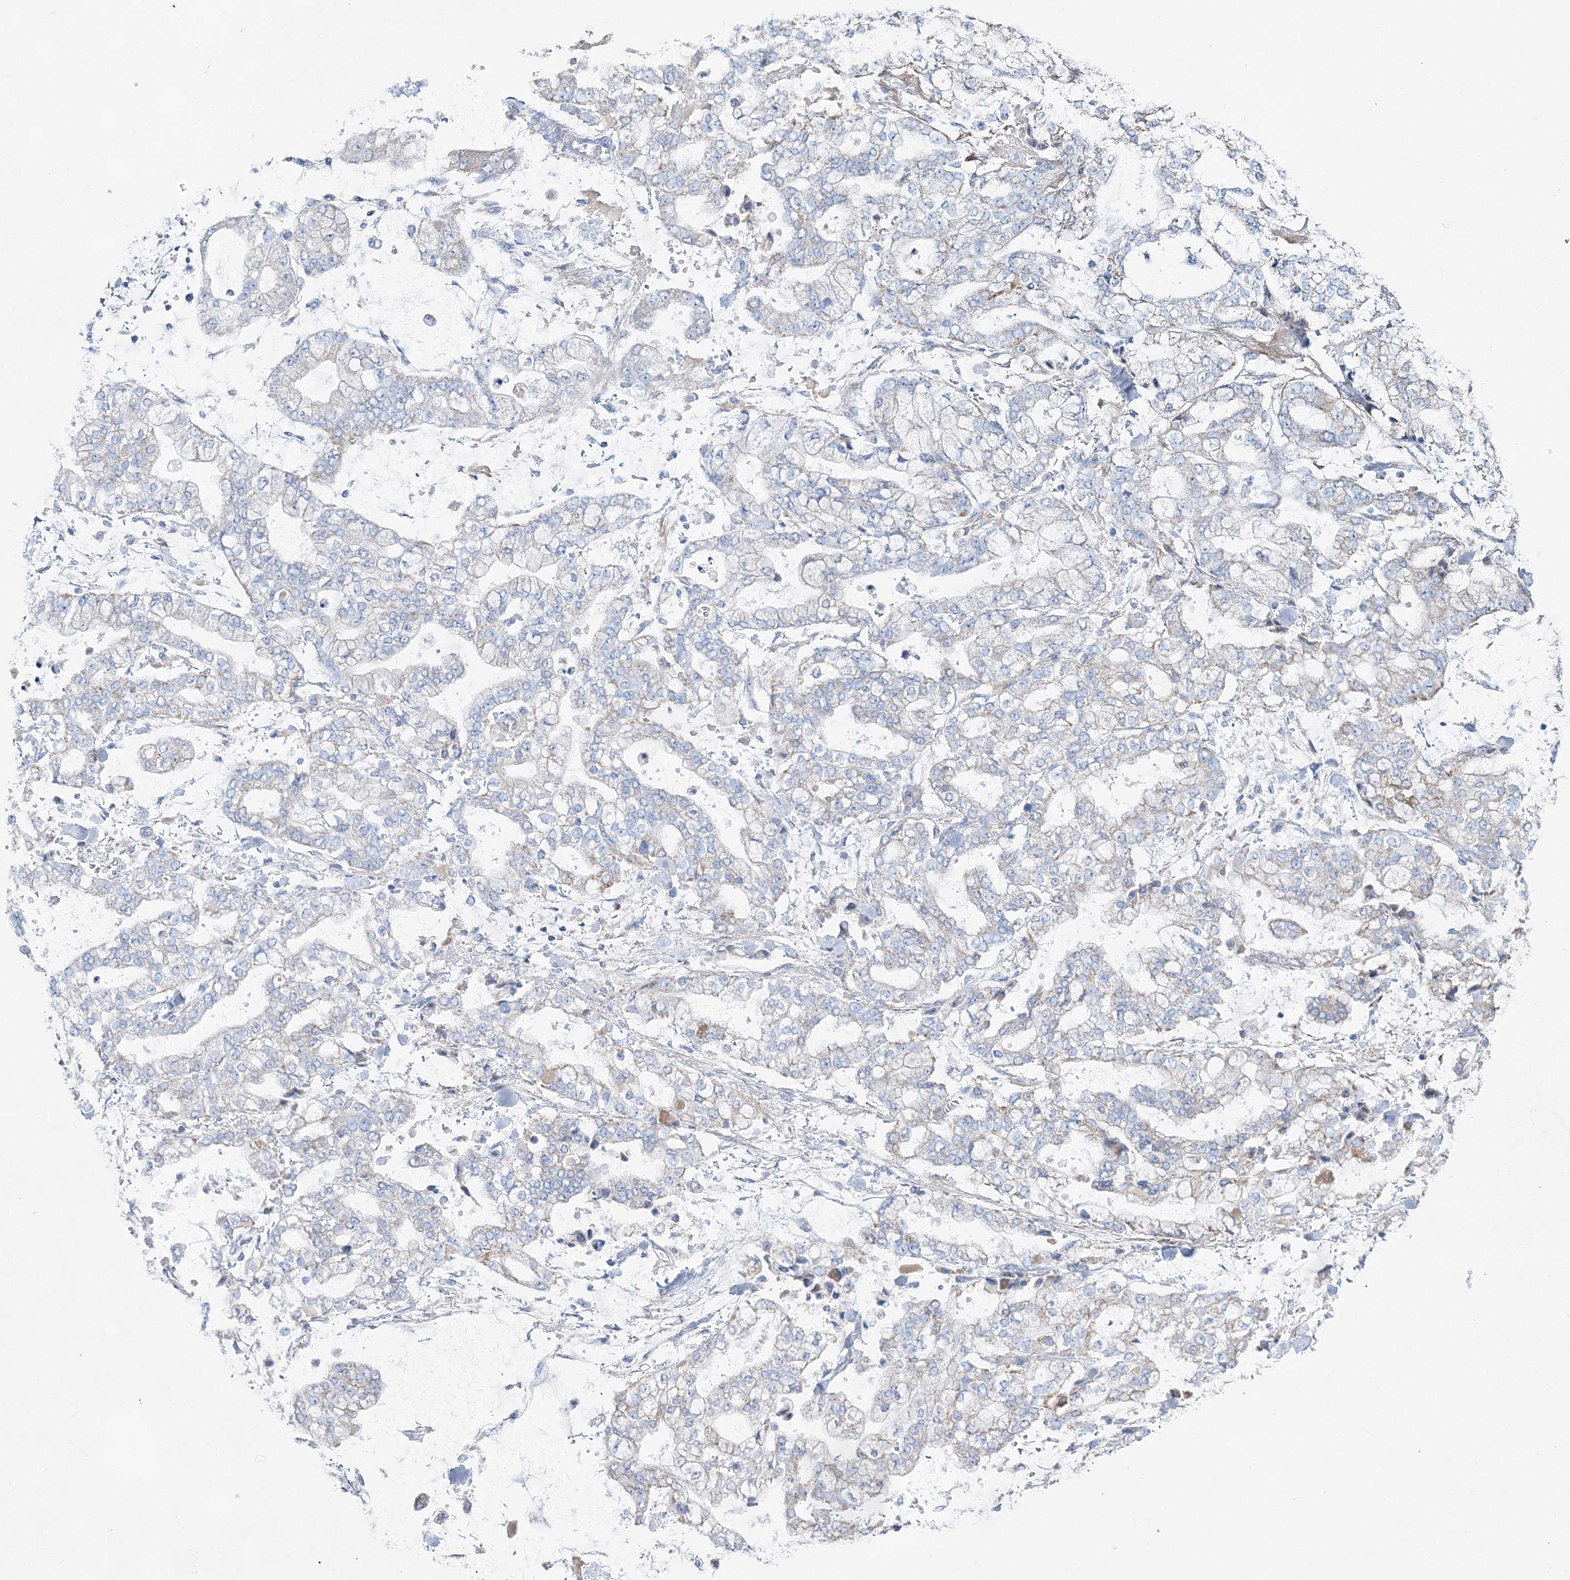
{"staining": {"intensity": "weak", "quantity": "<25%", "location": "cytoplasmic/membranous"}, "tissue": "stomach cancer", "cell_type": "Tumor cells", "image_type": "cancer", "snomed": [{"axis": "morphology", "description": "Normal tissue, NOS"}, {"axis": "morphology", "description": "Adenocarcinoma, NOS"}, {"axis": "topography", "description": "Stomach, upper"}, {"axis": "topography", "description": "Stomach"}], "caption": "IHC image of neoplastic tissue: stomach cancer (adenocarcinoma) stained with DAB (3,3'-diaminobenzidine) demonstrates no significant protein positivity in tumor cells.", "gene": "HIBCH", "patient": {"sex": "male", "age": 76}}